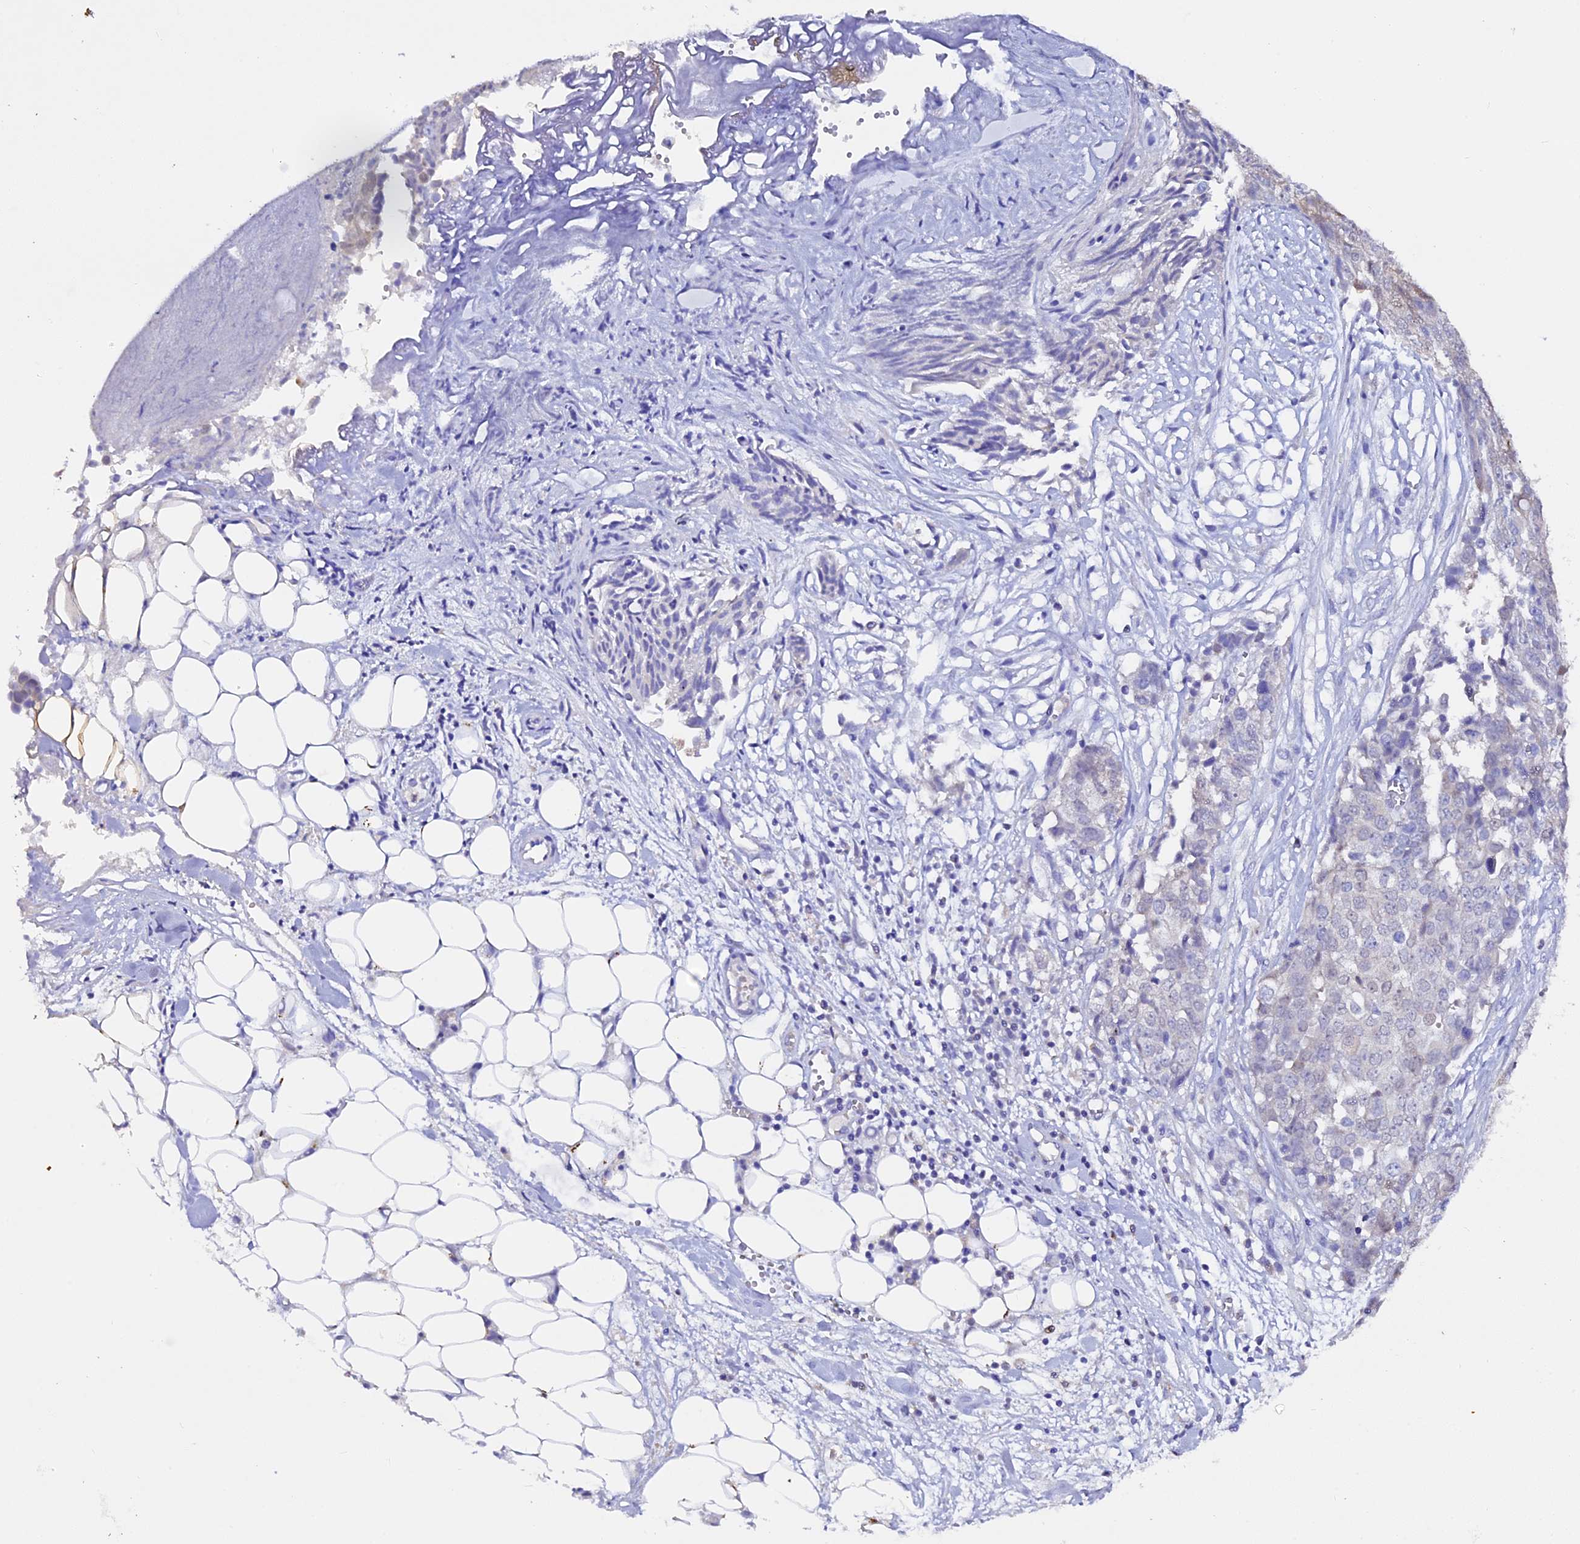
{"staining": {"intensity": "negative", "quantity": "none", "location": "none"}, "tissue": "ovarian cancer", "cell_type": "Tumor cells", "image_type": "cancer", "snomed": [{"axis": "morphology", "description": "Cystadenocarcinoma, serous, NOS"}, {"axis": "topography", "description": "Soft tissue"}, {"axis": "topography", "description": "Ovary"}], "caption": "Micrograph shows no protein positivity in tumor cells of ovarian serous cystadenocarcinoma tissue.", "gene": "TGDS", "patient": {"sex": "female", "age": 57}}